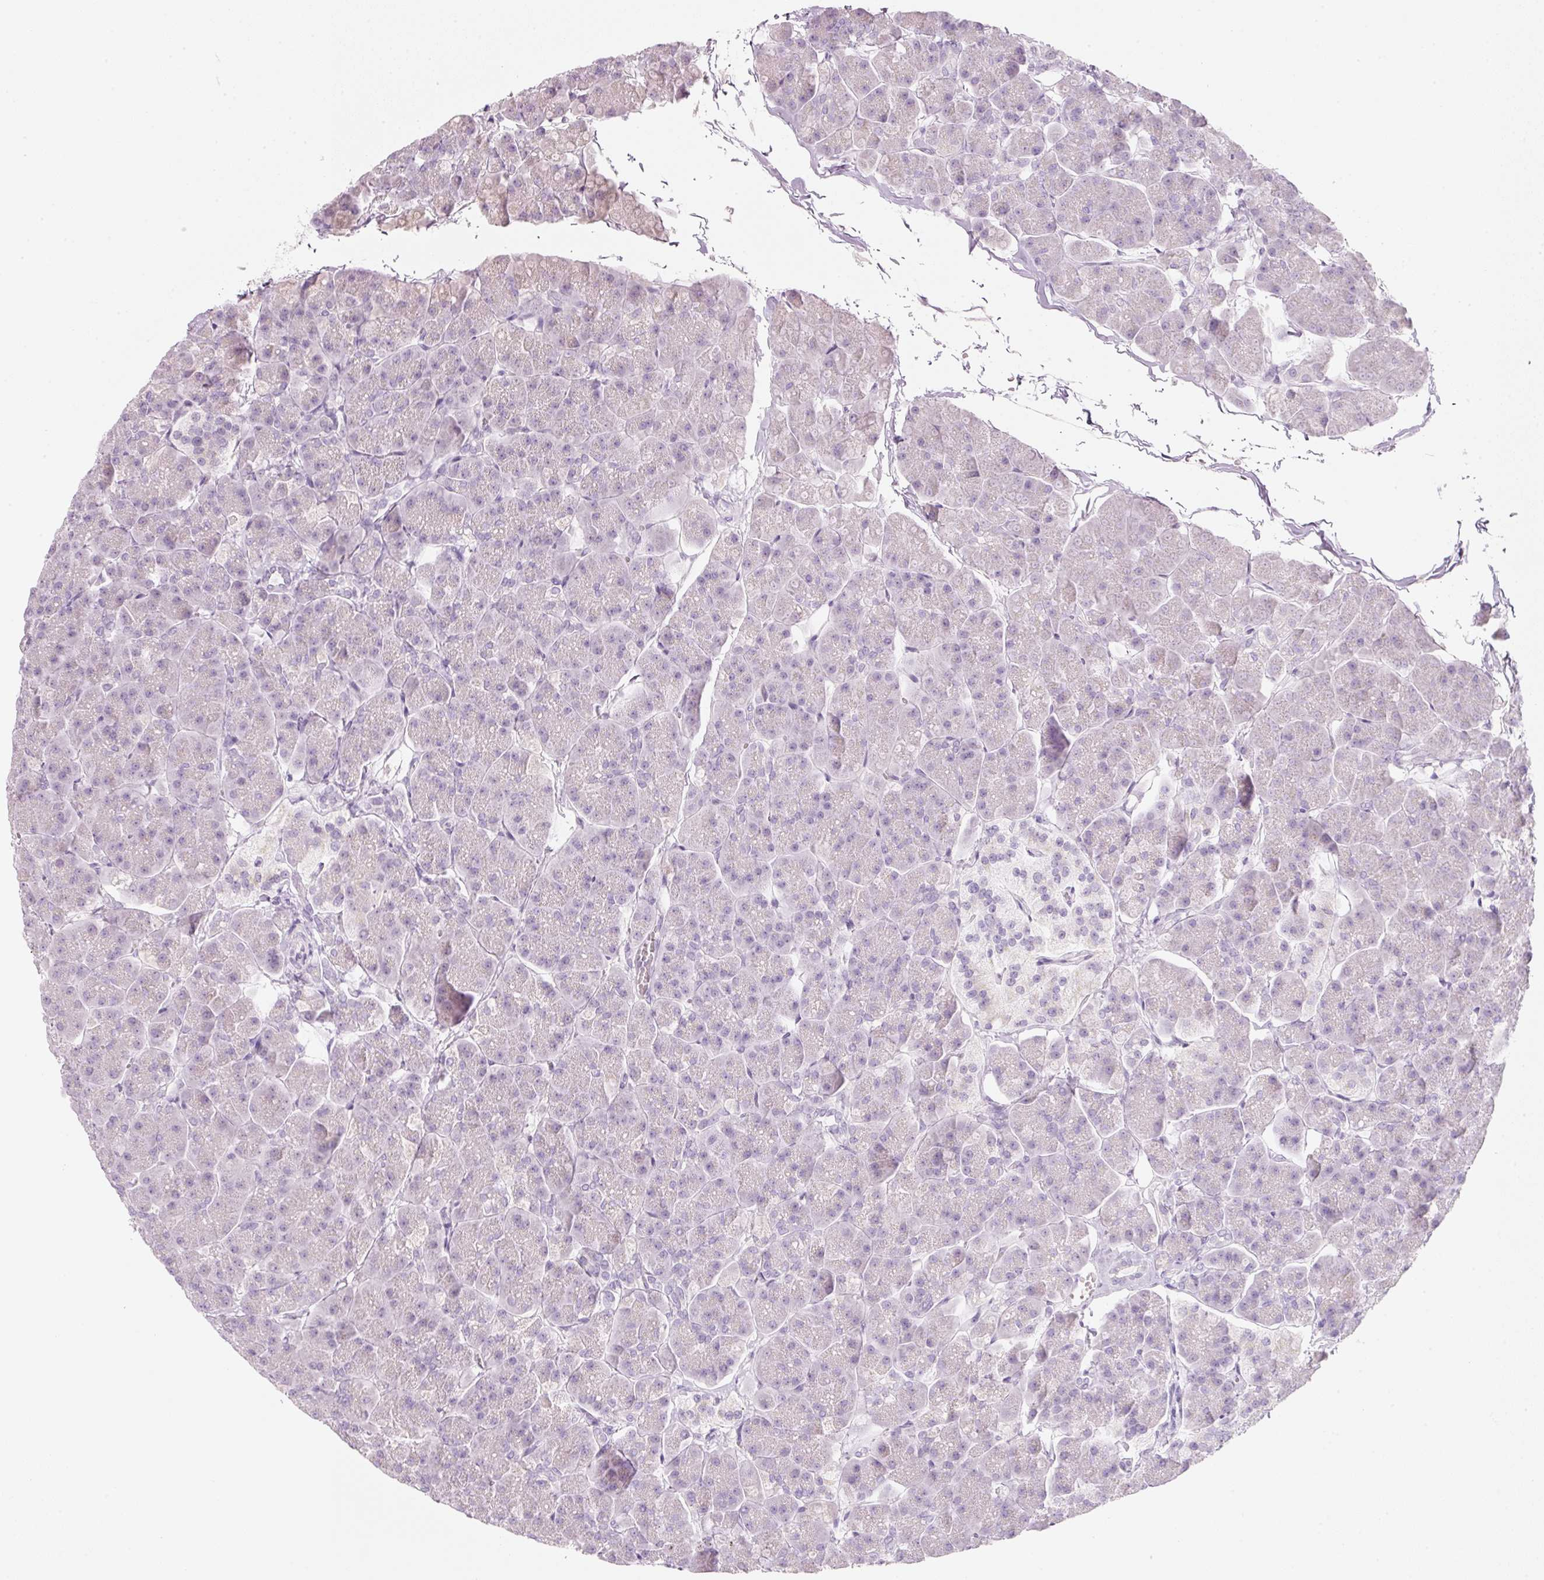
{"staining": {"intensity": "negative", "quantity": "none", "location": "none"}, "tissue": "pancreas", "cell_type": "Exocrine glandular cells", "image_type": "normal", "snomed": [{"axis": "morphology", "description": "Normal tissue, NOS"}, {"axis": "topography", "description": "Pancreas"}, {"axis": "topography", "description": "Peripheral nerve tissue"}], "caption": "Exocrine glandular cells are negative for brown protein staining in benign pancreas. (Immunohistochemistry (ihc), brightfield microscopy, high magnification).", "gene": "ENSG00000206549", "patient": {"sex": "male", "age": 54}}